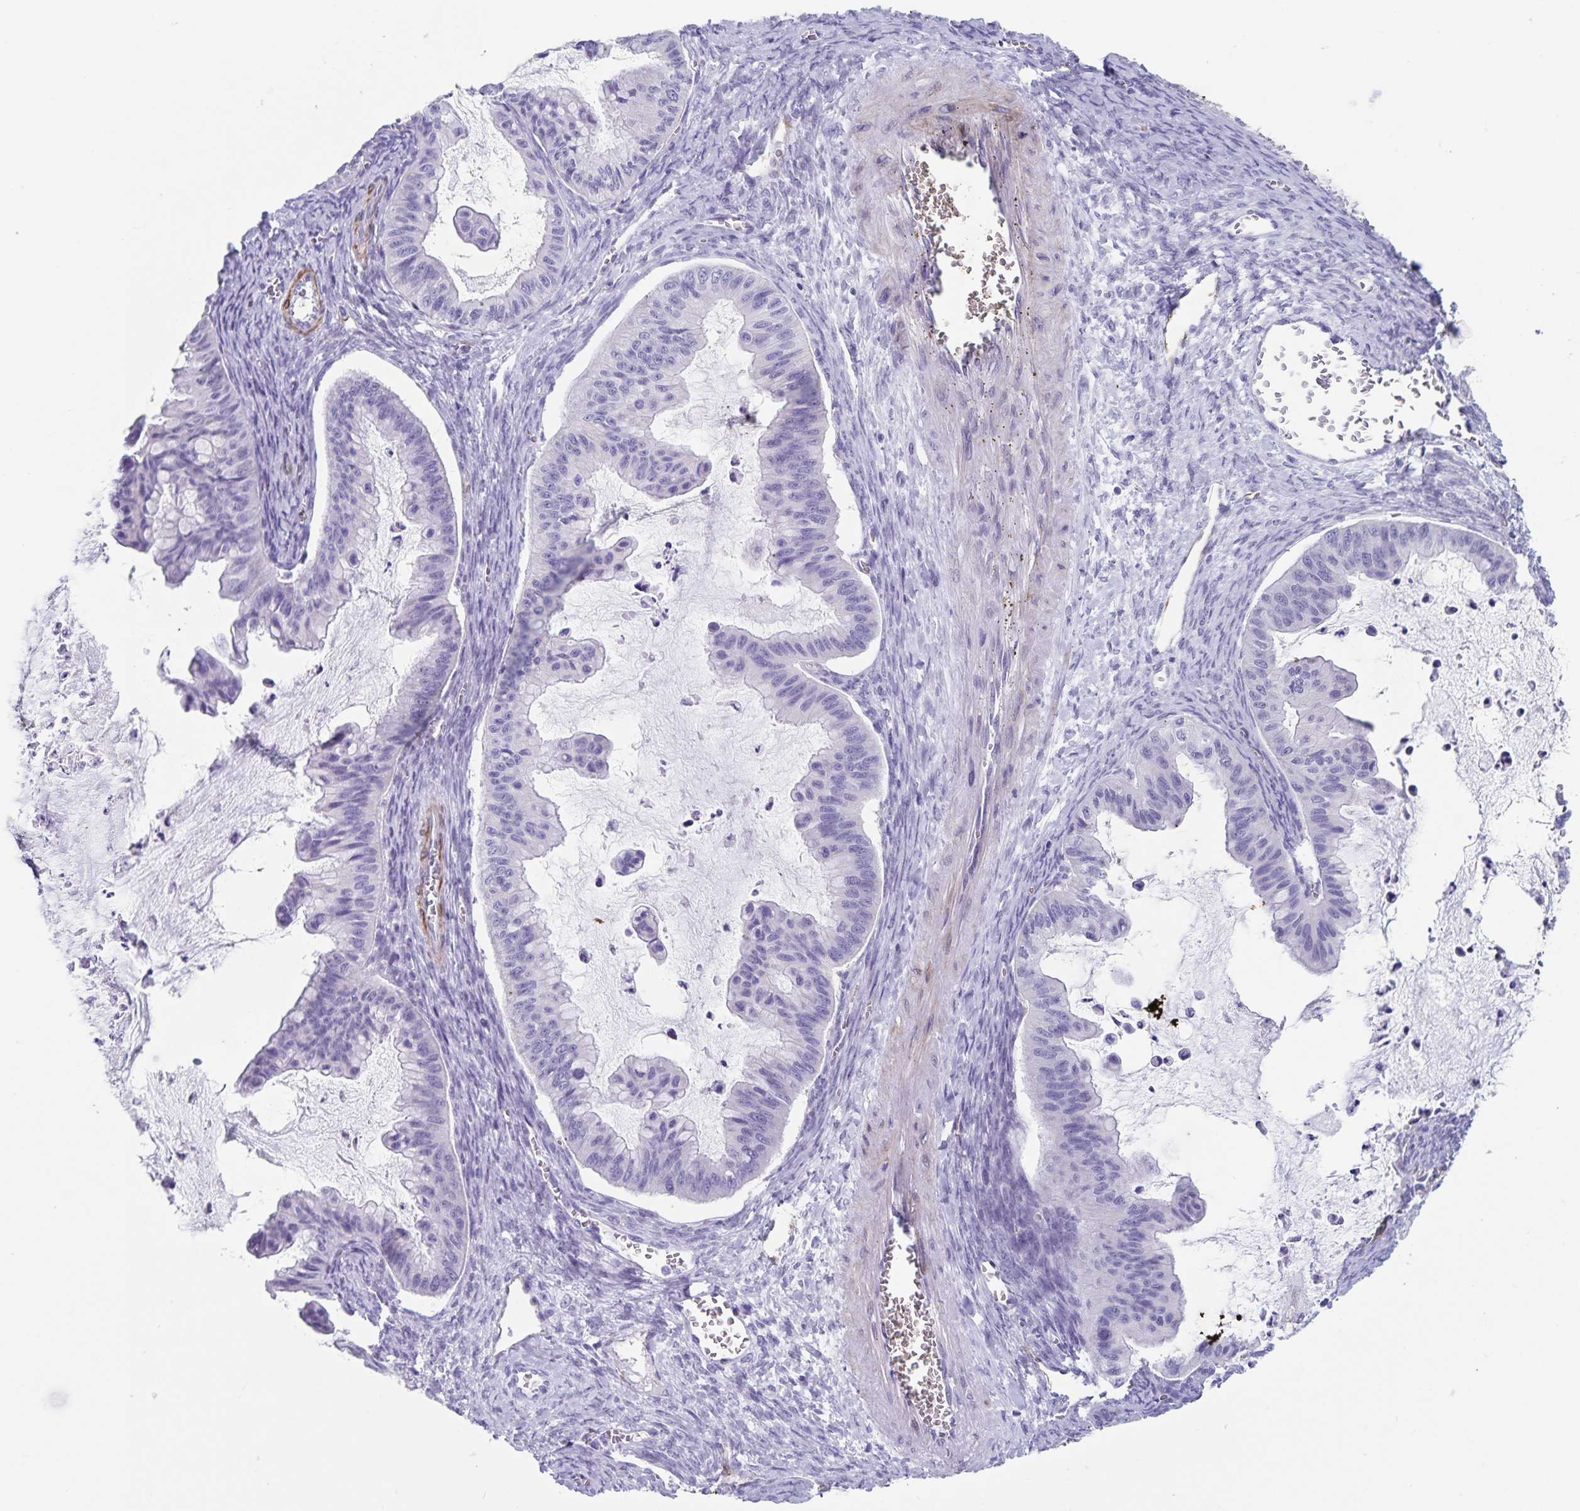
{"staining": {"intensity": "negative", "quantity": "none", "location": "none"}, "tissue": "ovarian cancer", "cell_type": "Tumor cells", "image_type": "cancer", "snomed": [{"axis": "morphology", "description": "Cystadenocarcinoma, mucinous, NOS"}, {"axis": "topography", "description": "Ovary"}], "caption": "Tumor cells are negative for brown protein staining in ovarian cancer (mucinous cystadenocarcinoma). Brightfield microscopy of IHC stained with DAB (3,3'-diaminobenzidine) (brown) and hematoxylin (blue), captured at high magnification.", "gene": "SYNM", "patient": {"sex": "female", "age": 72}}